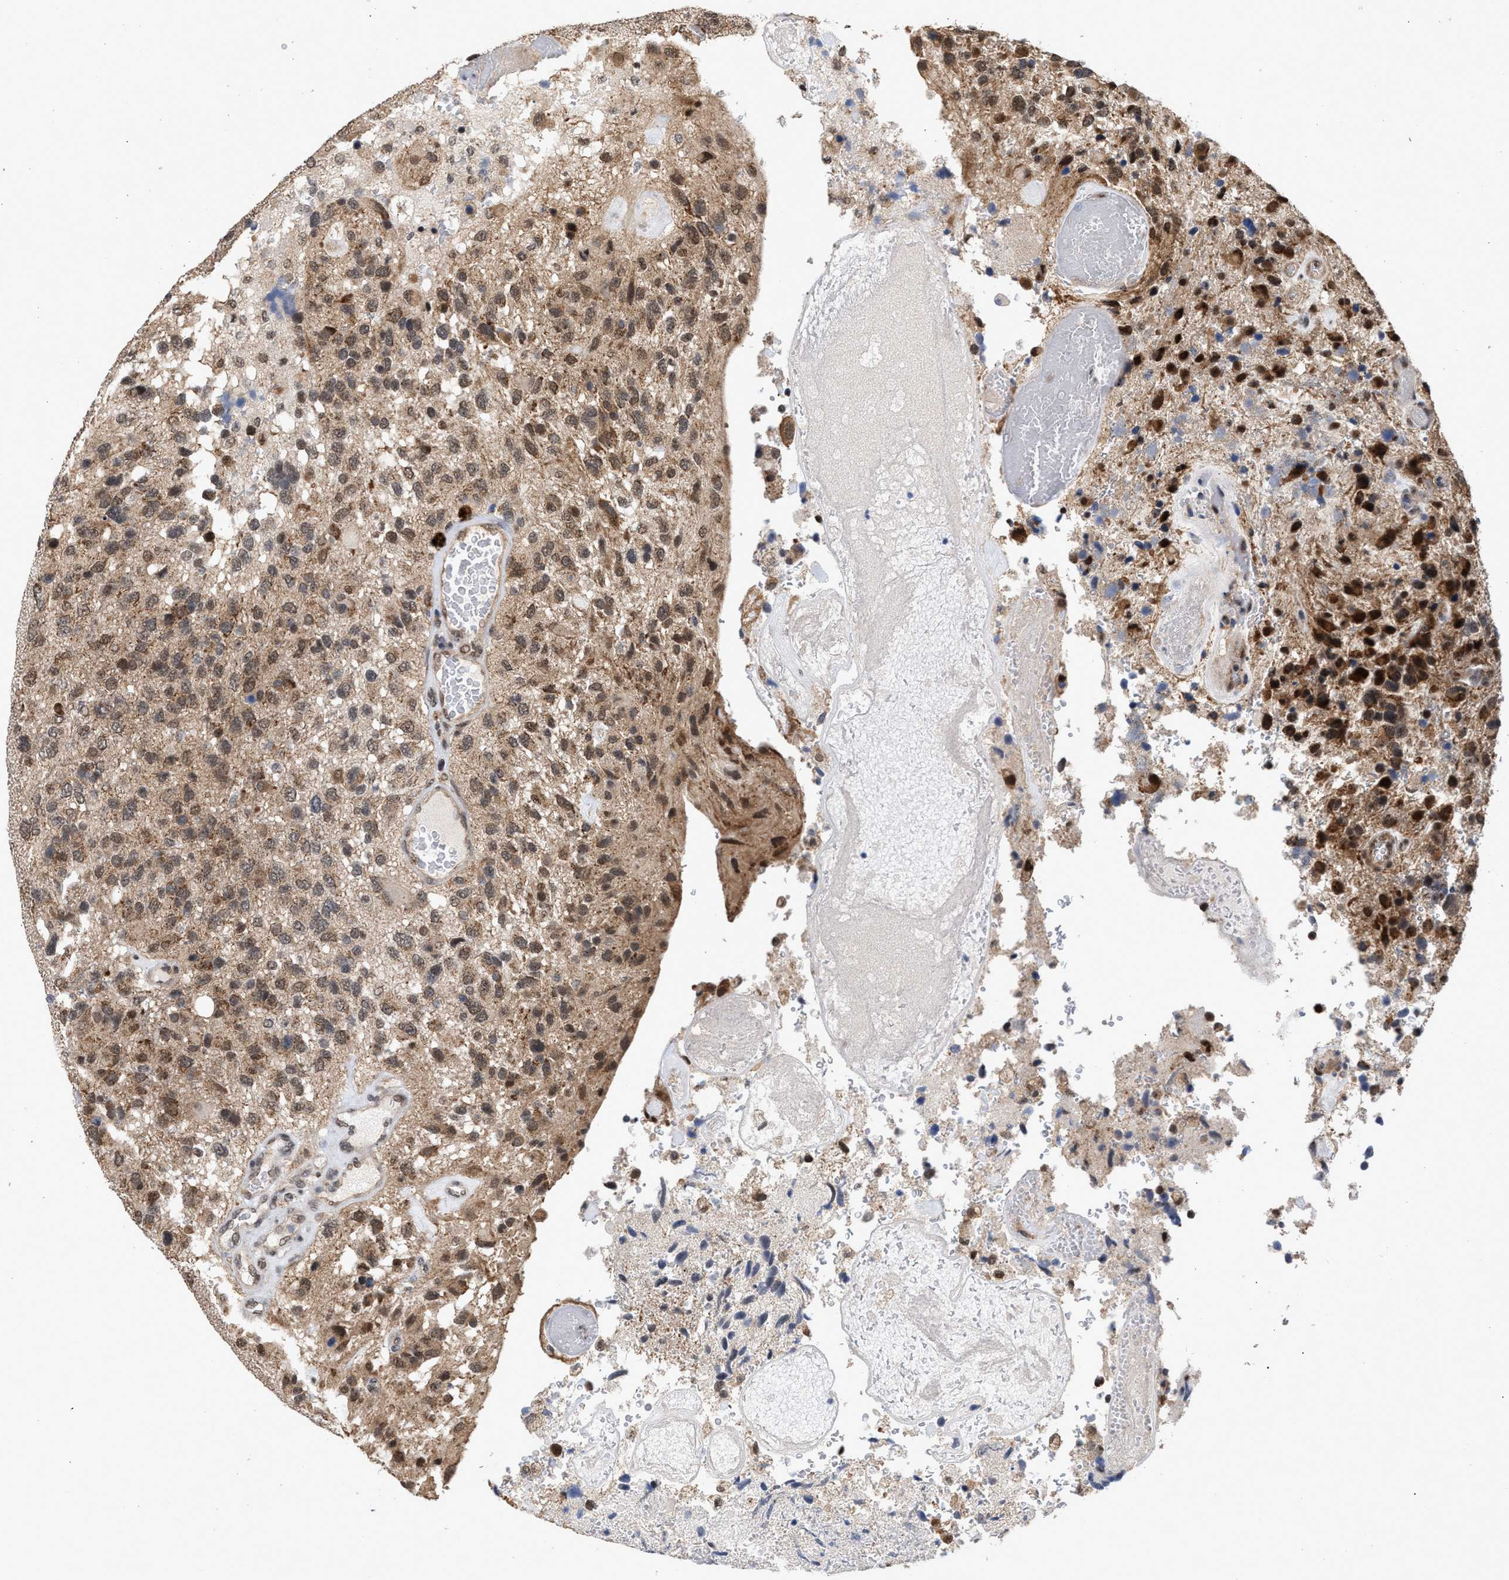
{"staining": {"intensity": "weak", "quantity": ">75%", "location": "cytoplasmic/membranous"}, "tissue": "glioma", "cell_type": "Tumor cells", "image_type": "cancer", "snomed": [{"axis": "morphology", "description": "Glioma, malignant, High grade"}, {"axis": "topography", "description": "Brain"}], "caption": "Brown immunohistochemical staining in human glioma reveals weak cytoplasmic/membranous staining in about >75% of tumor cells.", "gene": "MKNK2", "patient": {"sex": "female", "age": 58}}